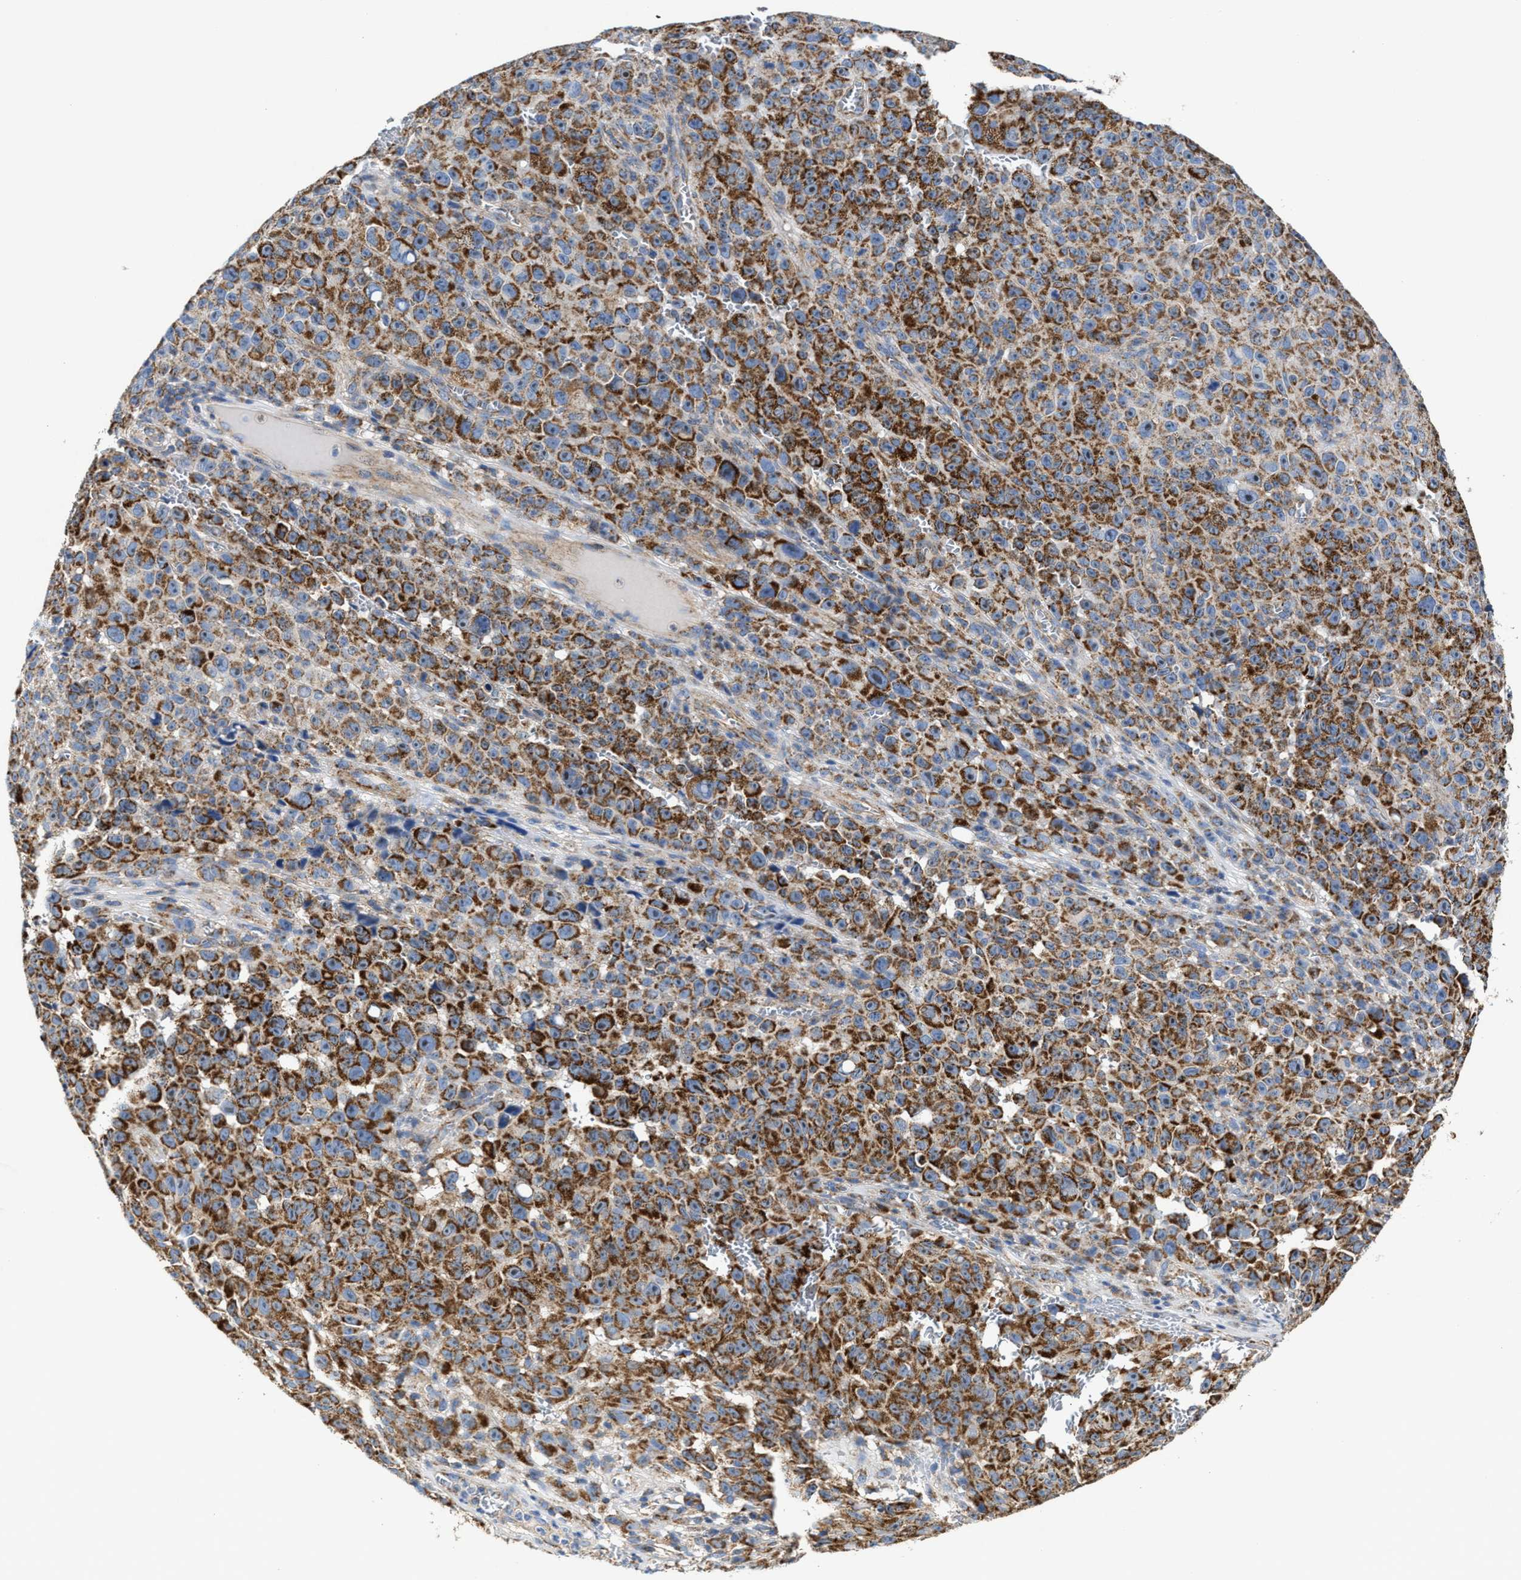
{"staining": {"intensity": "moderate", "quantity": ">75%", "location": "cytoplasmic/membranous"}, "tissue": "melanoma", "cell_type": "Tumor cells", "image_type": "cancer", "snomed": [{"axis": "morphology", "description": "Malignant melanoma, NOS"}, {"axis": "topography", "description": "Skin"}], "caption": "Brown immunohistochemical staining in melanoma displays moderate cytoplasmic/membranous expression in about >75% of tumor cells.", "gene": "MECR", "patient": {"sex": "female", "age": 82}}